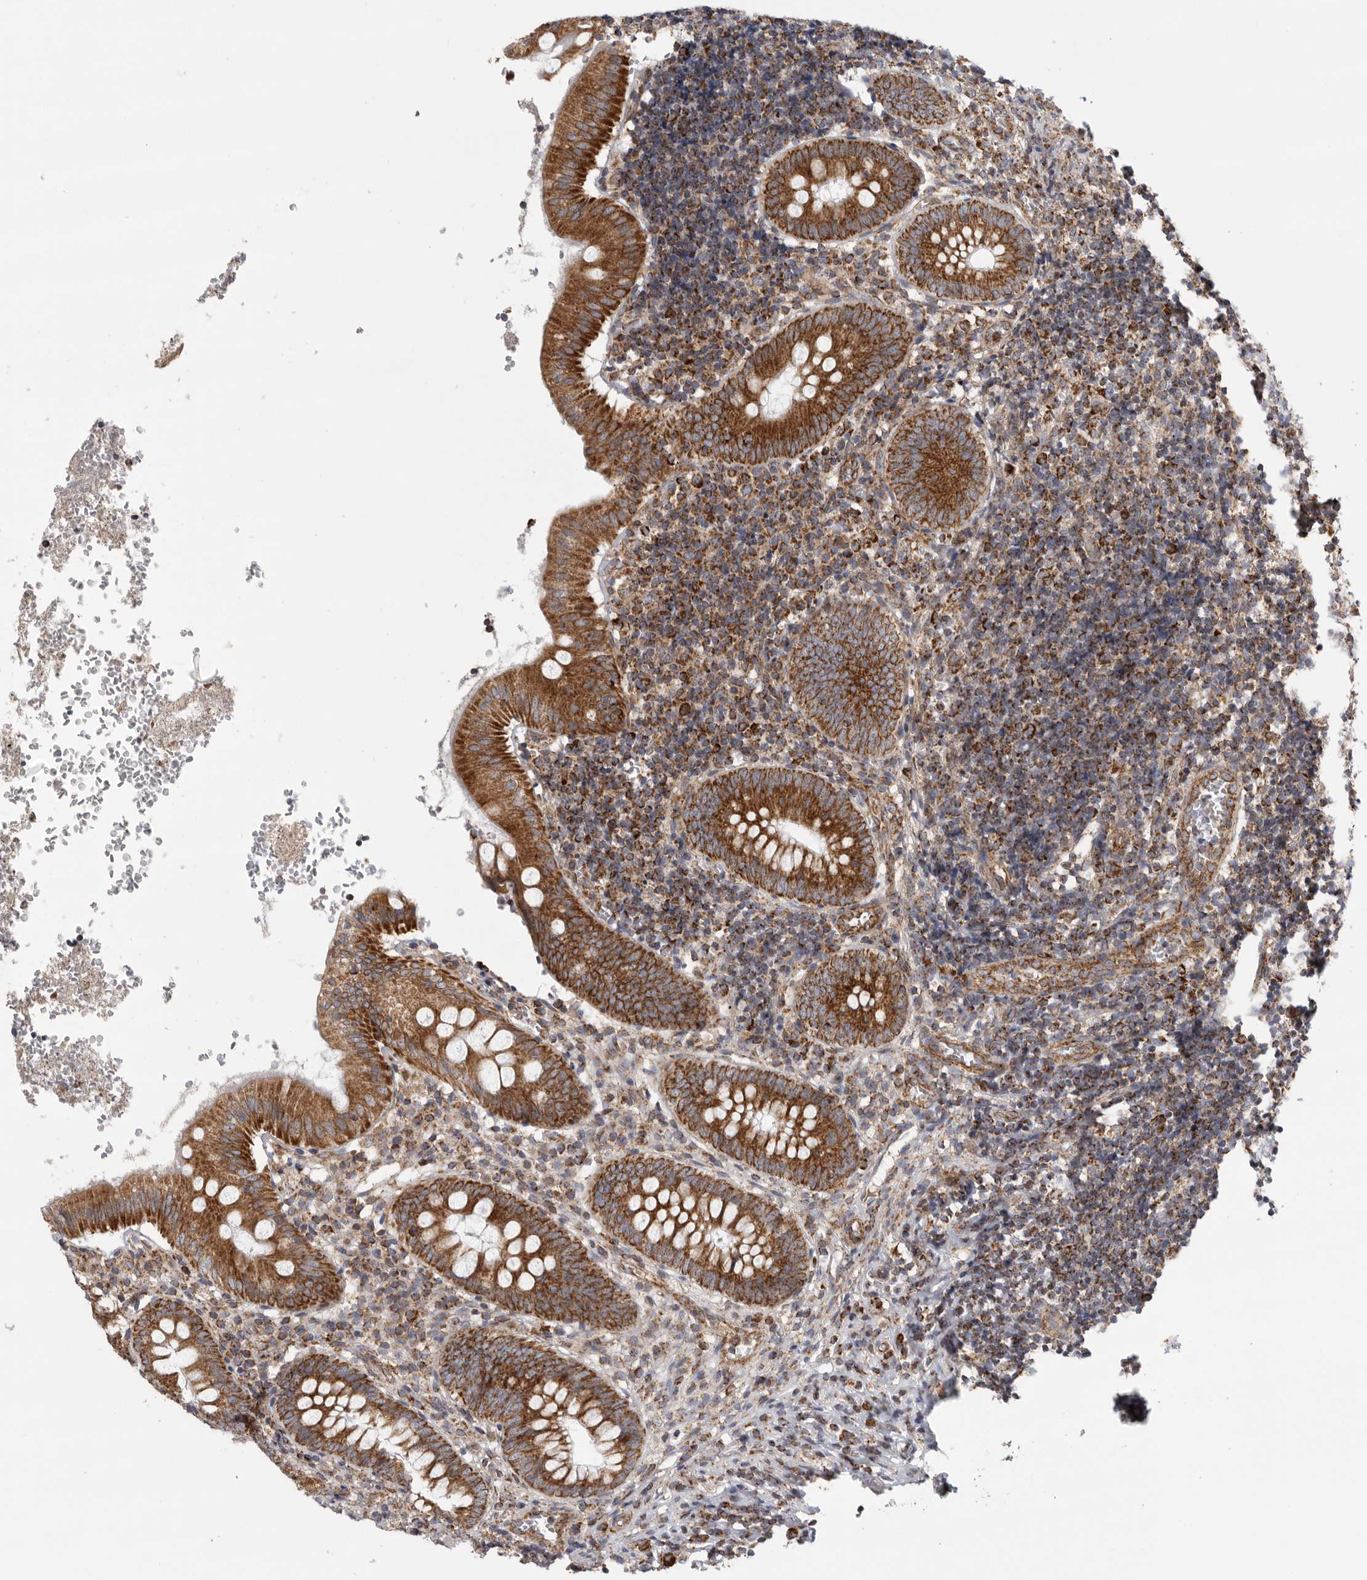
{"staining": {"intensity": "strong", "quantity": ">75%", "location": "cytoplasmic/membranous"}, "tissue": "appendix", "cell_type": "Glandular cells", "image_type": "normal", "snomed": [{"axis": "morphology", "description": "Normal tissue, NOS"}, {"axis": "topography", "description": "Appendix"}], "caption": "Immunohistochemistry (IHC) micrograph of benign appendix stained for a protein (brown), which demonstrates high levels of strong cytoplasmic/membranous positivity in approximately >75% of glandular cells.", "gene": "FKBP8", "patient": {"sex": "male", "age": 8}}